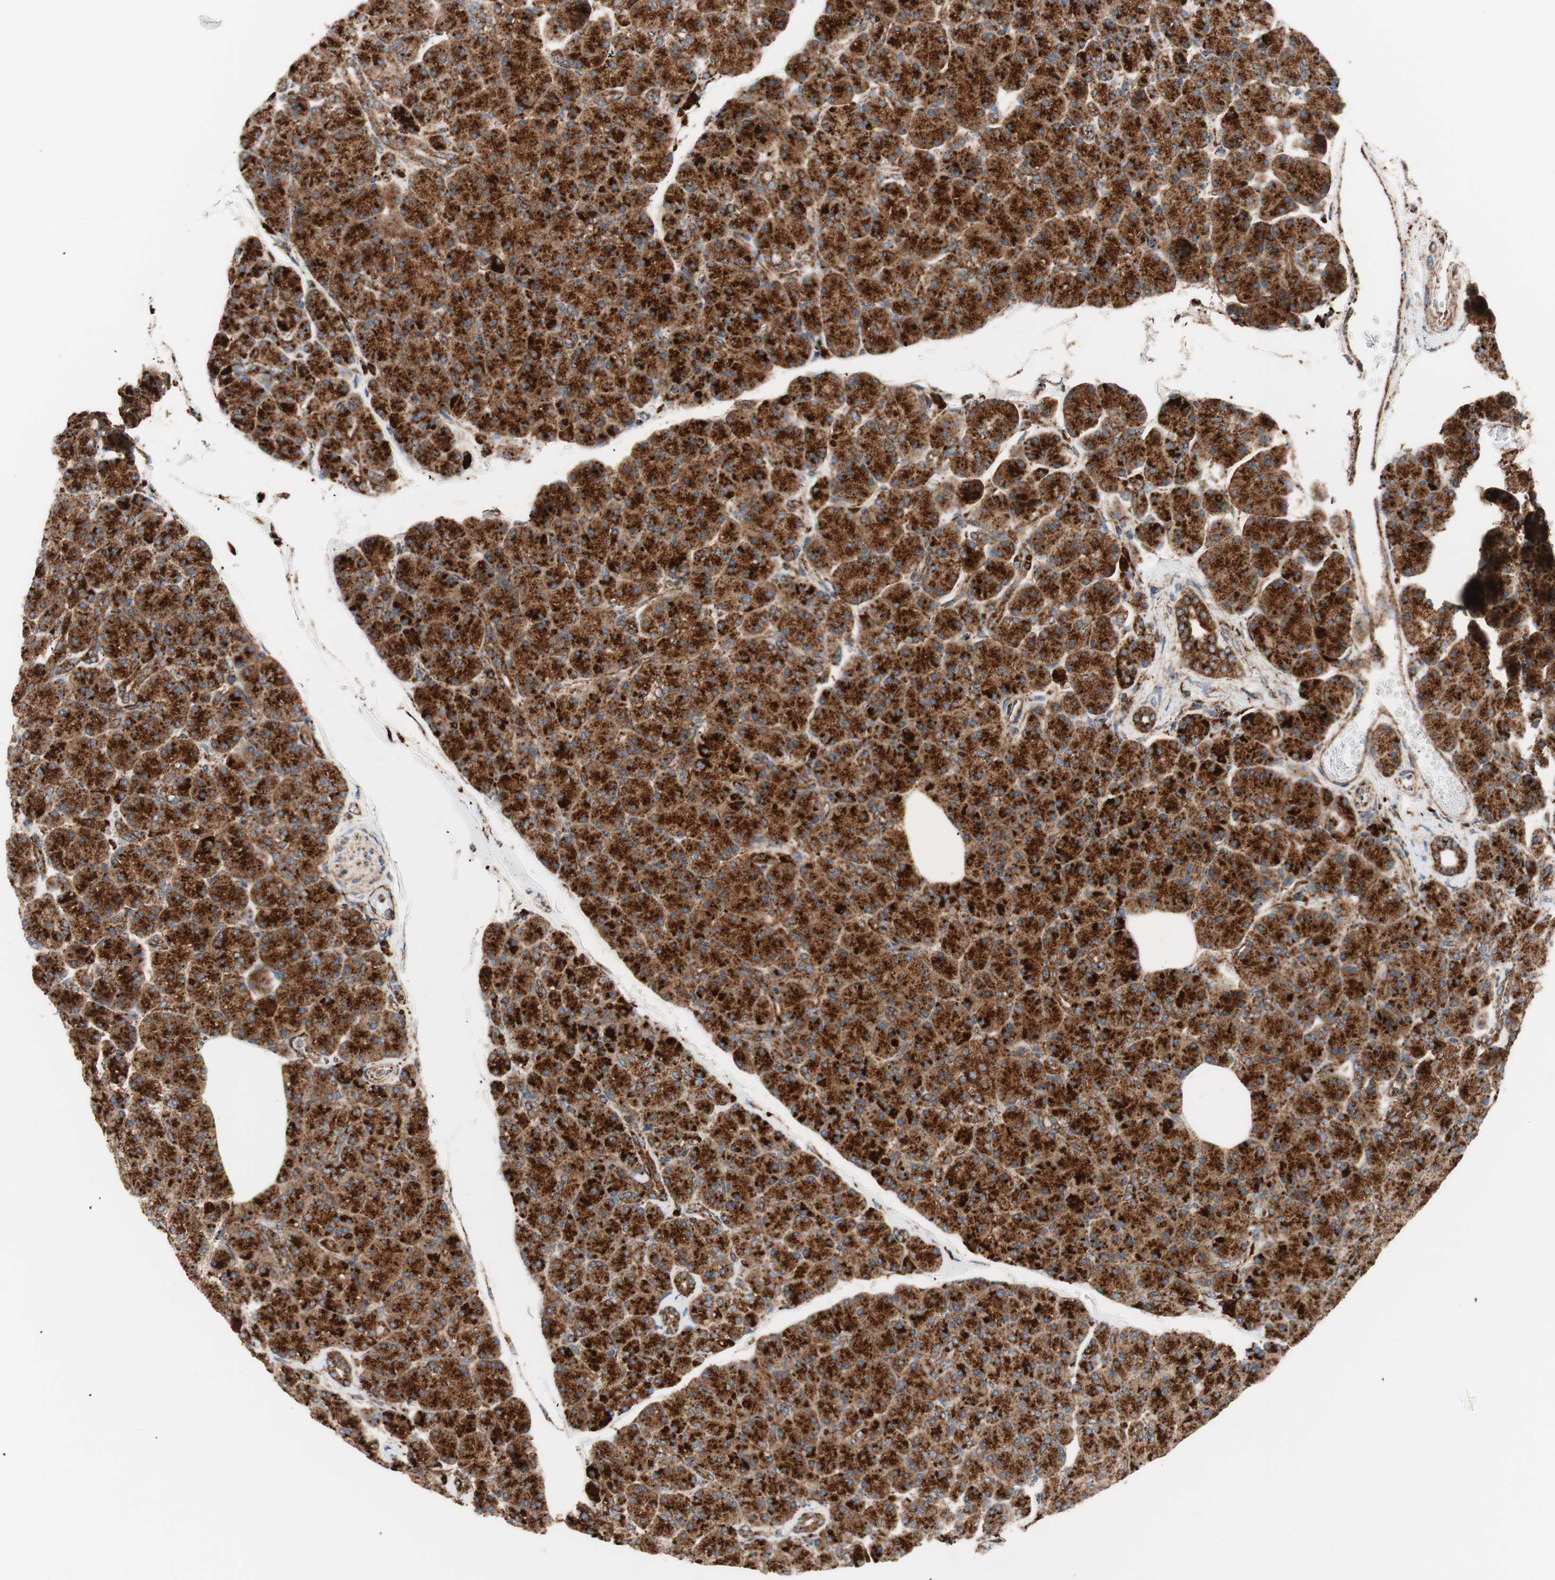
{"staining": {"intensity": "strong", "quantity": ">75%", "location": "cytoplasmic/membranous"}, "tissue": "pancreas", "cell_type": "Exocrine glandular cells", "image_type": "normal", "snomed": [{"axis": "morphology", "description": "Normal tissue, NOS"}, {"axis": "topography", "description": "Pancreas"}], "caption": "DAB immunohistochemical staining of normal pancreas displays strong cytoplasmic/membranous protein positivity in approximately >75% of exocrine glandular cells.", "gene": "LAMP1", "patient": {"sex": "female", "age": 43}}